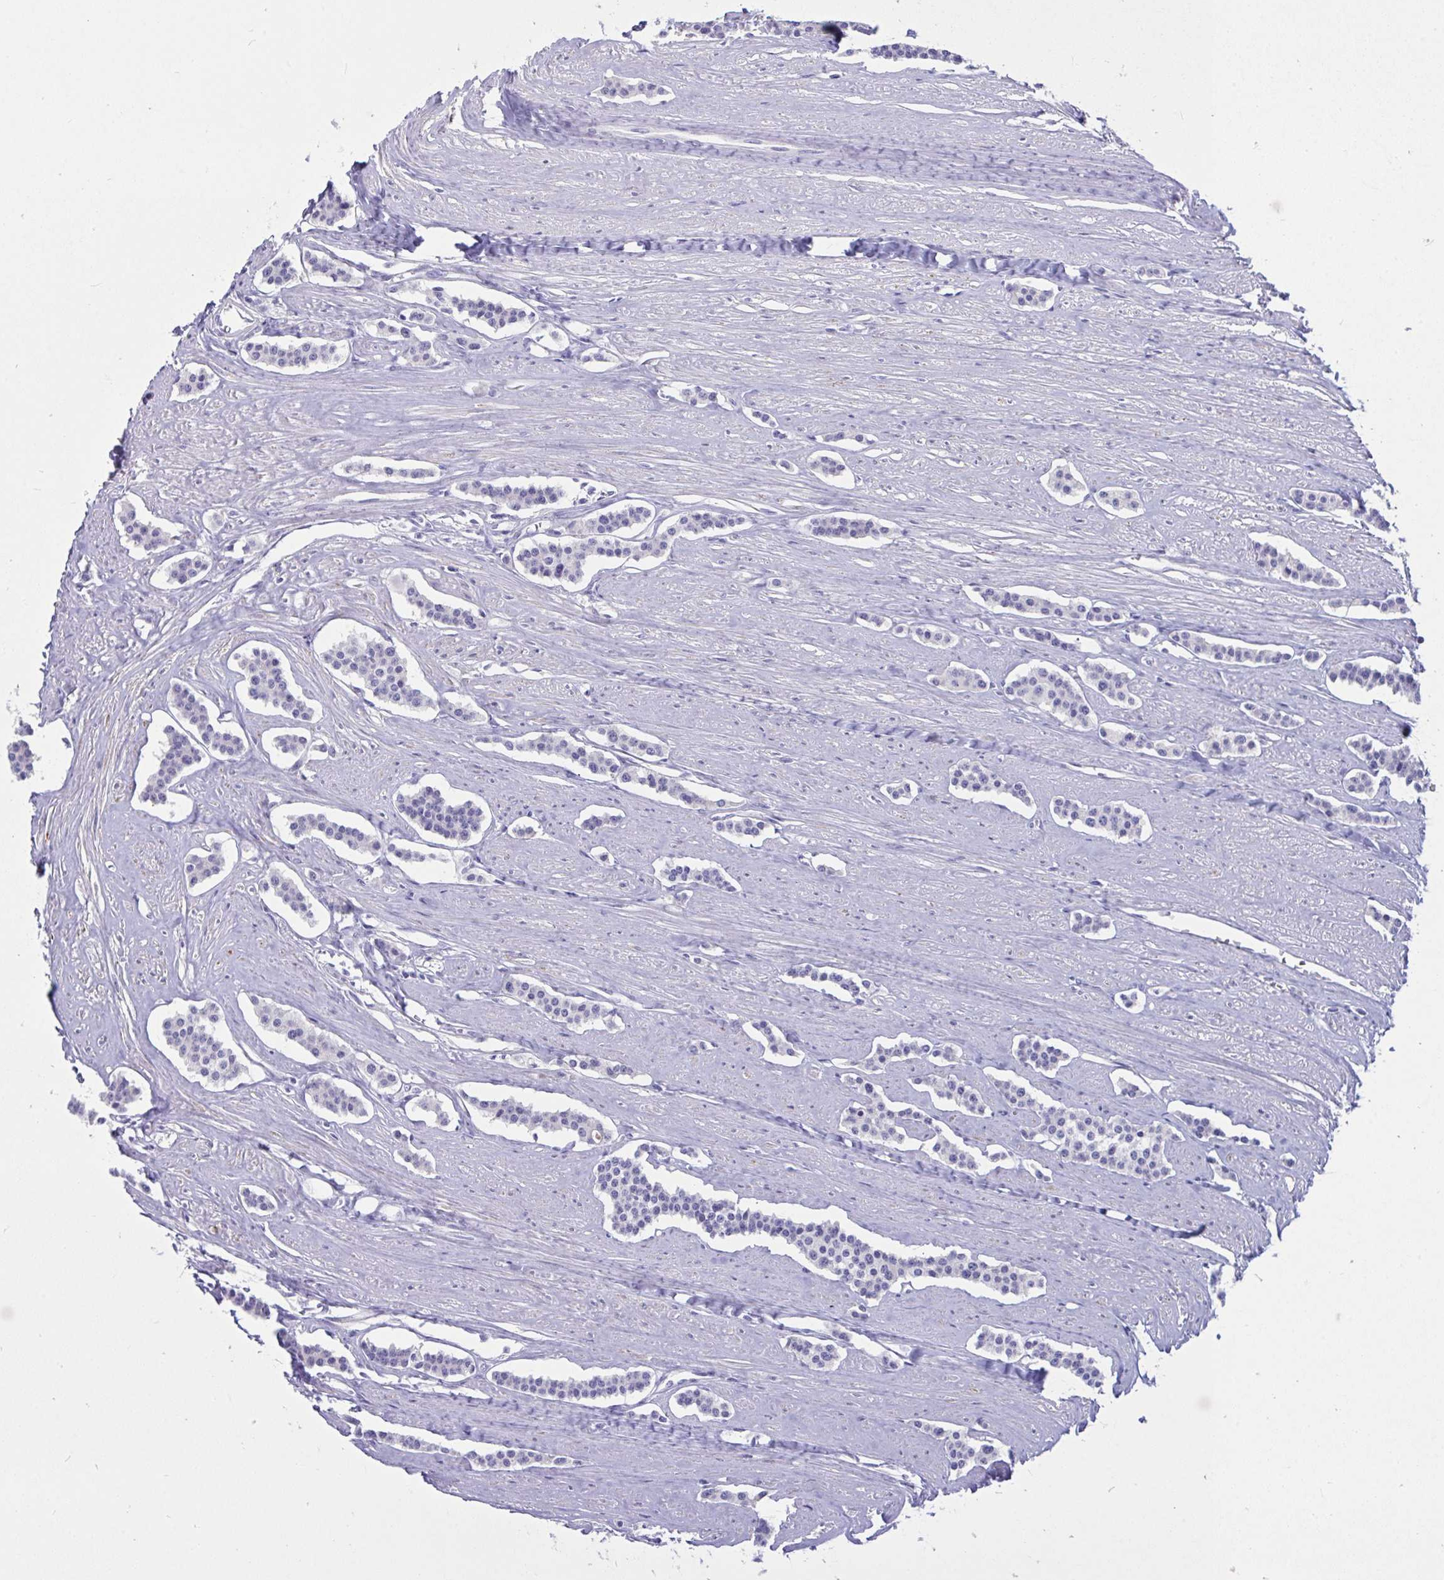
{"staining": {"intensity": "negative", "quantity": "none", "location": "none"}, "tissue": "carcinoid", "cell_type": "Tumor cells", "image_type": "cancer", "snomed": [{"axis": "morphology", "description": "Carcinoid, malignant, NOS"}, {"axis": "topography", "description": "Small intestine"}], "caption": "Micrograph shows no protein expression in tumor cells of malignant carcinoid tissue.", "gene": "DTX3", "patient": {"sex": "male", "age": 60}}